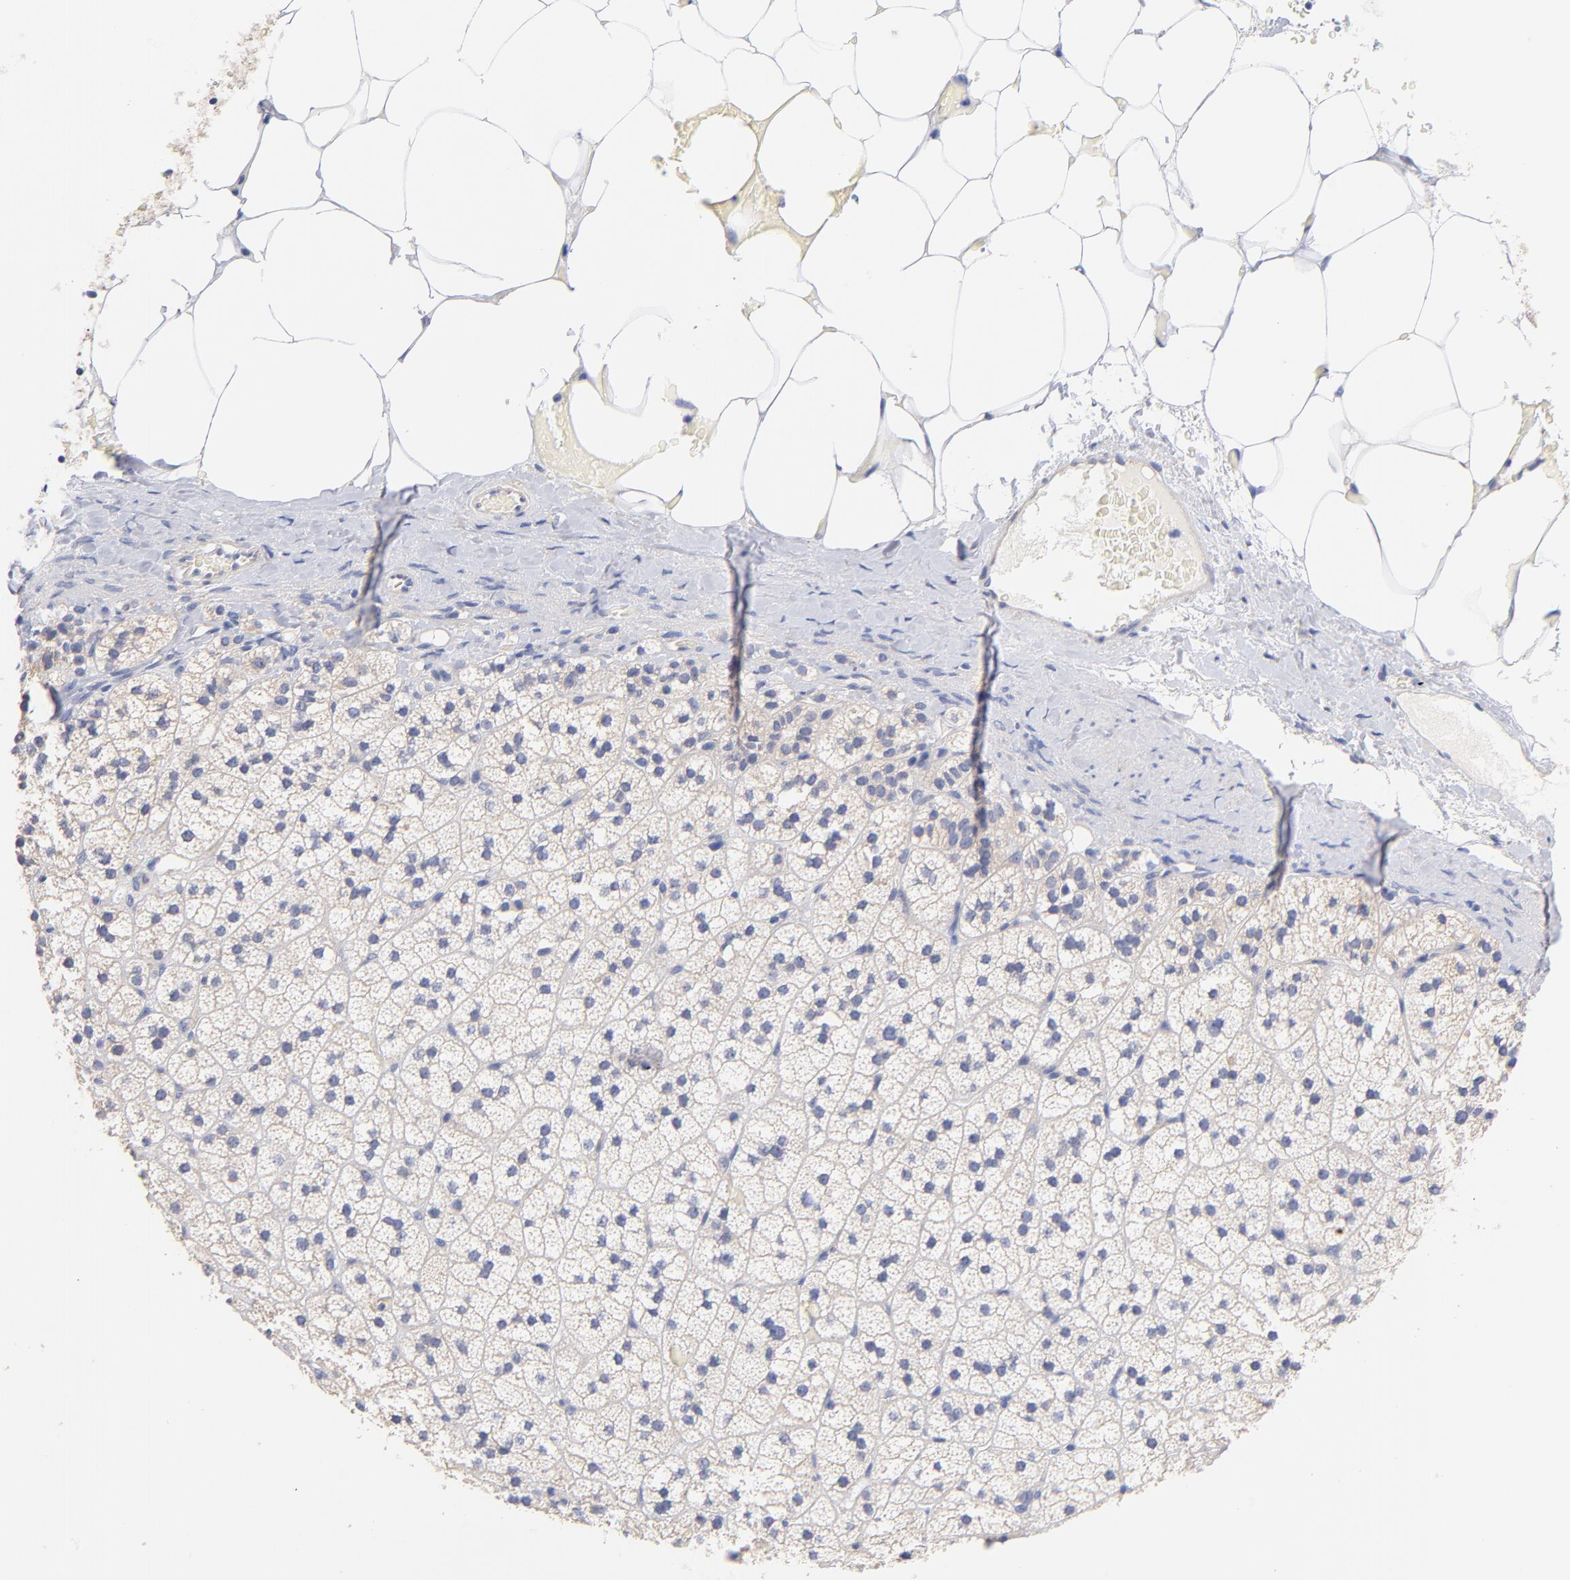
{"staining": {"intensity": "negative", "quantity": "none", "location": "none"}, "tissue": "adrenal gland", "cell_type": "Glandular cells", "image_type": "normal", "snomed": [{"axis": "morphology", "description": "Normal tissue, NOS"}, {"axis": "topography", "description": "Adrenal gland"}], "caption": "Immunohistochemistry (IHC) micrograph of benign adrenal gland: human adrenal gland stained with DAB (3,3'-diaminobenzidine) exhibits no significant protein expression in glandular cells. (IHC, brightfield microscopy, high magnification).", "gene": "TNFRSF13C", "patient": {"sex": "male", "age": 35}}